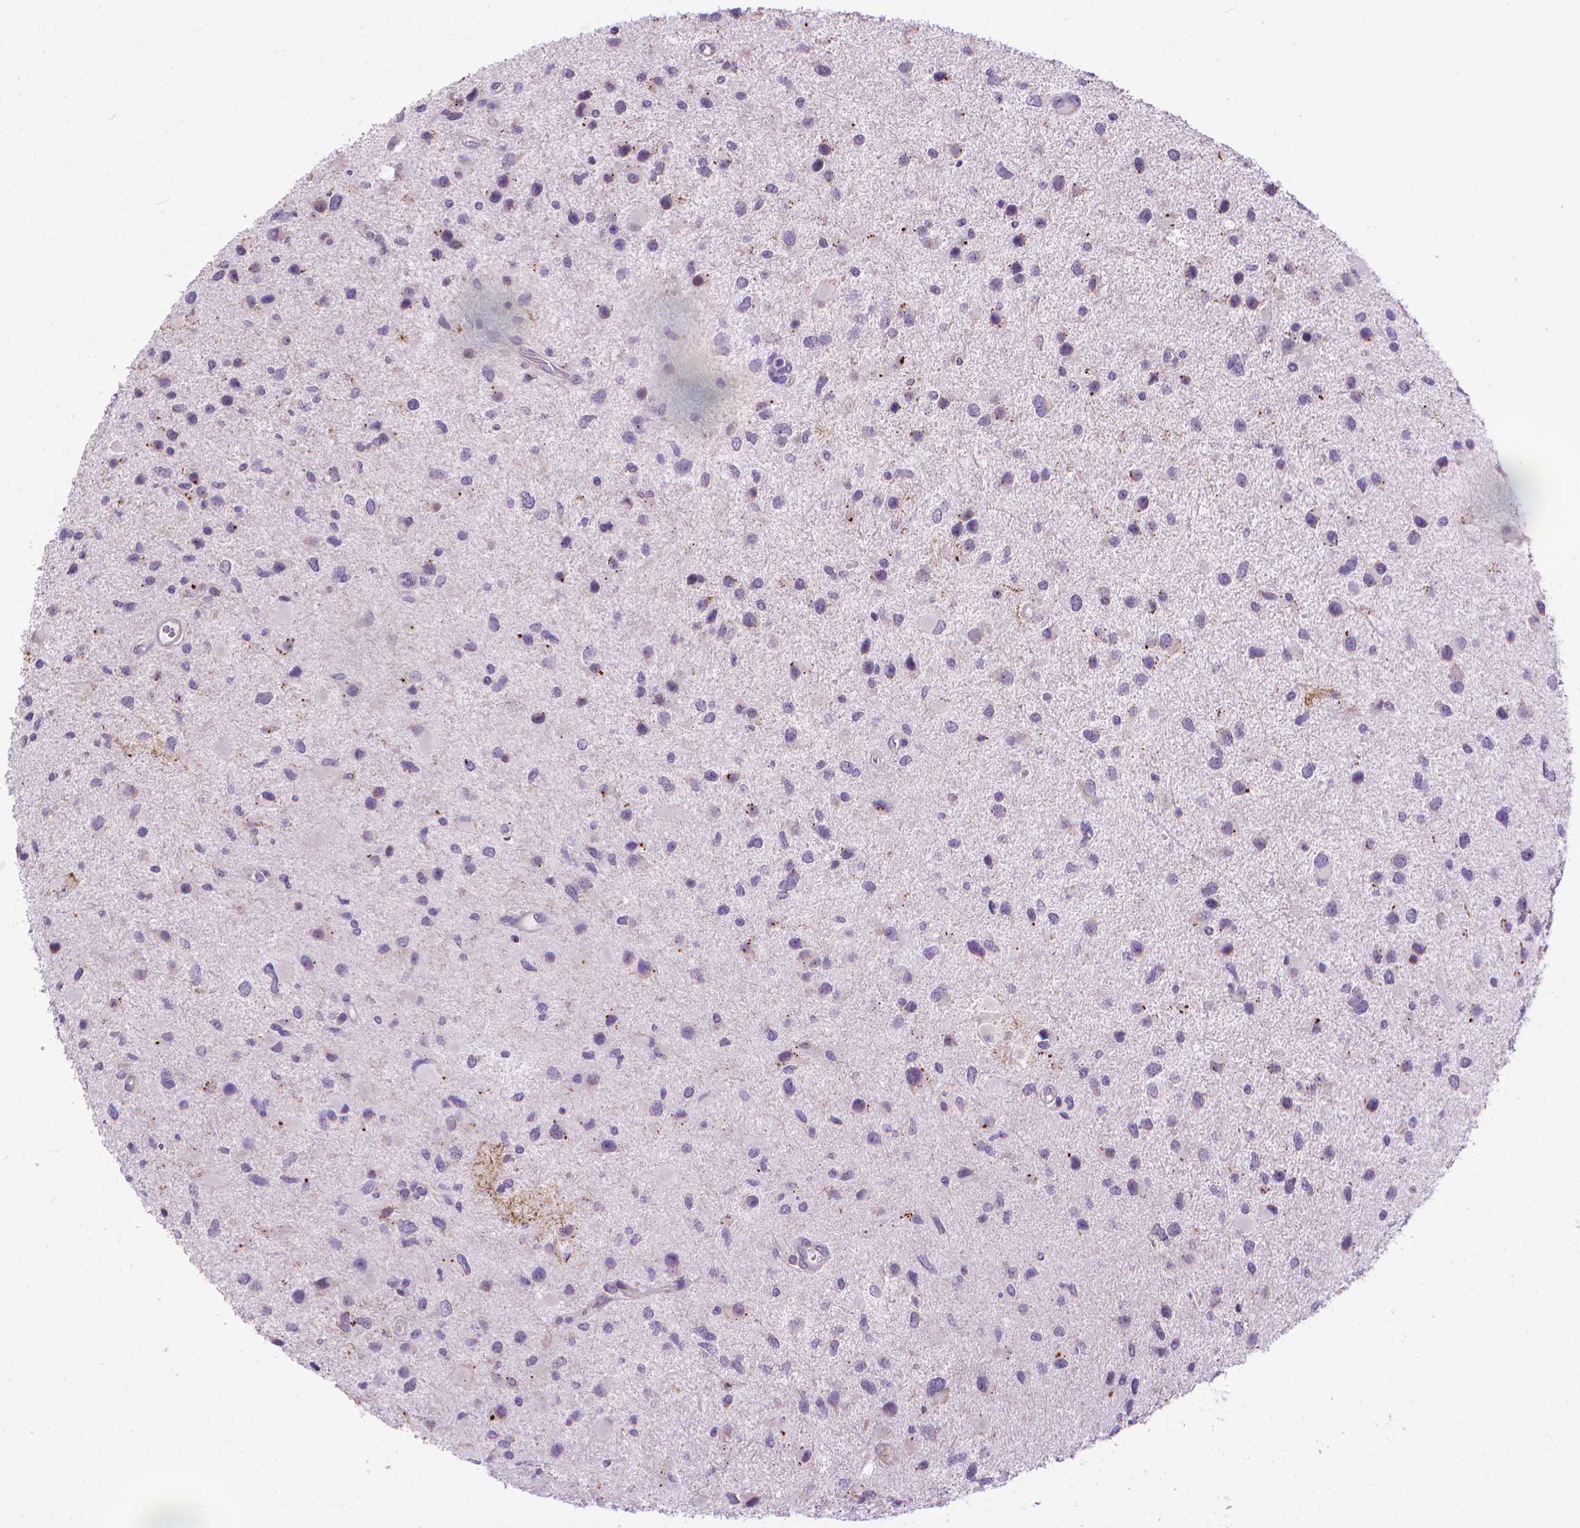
{"staining": {"intensity": "negative", "quantity": "none", "location": "none"}, "tissue": "glioma", "cell_type": "Tumor cells", "image_type": "cancer", "snomed": [{"axis": "morphology", "description": "Glioma, malignant, Low grade"}, {"axis": "topography", "description": "Brain"}], "caption": "Protein analysis of glioma exhibits no significant expression in tumor cells. (DAB IHC visualized using brightfield microscopy, high magnification).", "gene": "SYN1", "patient": {"sex": "female", "age": 32}}